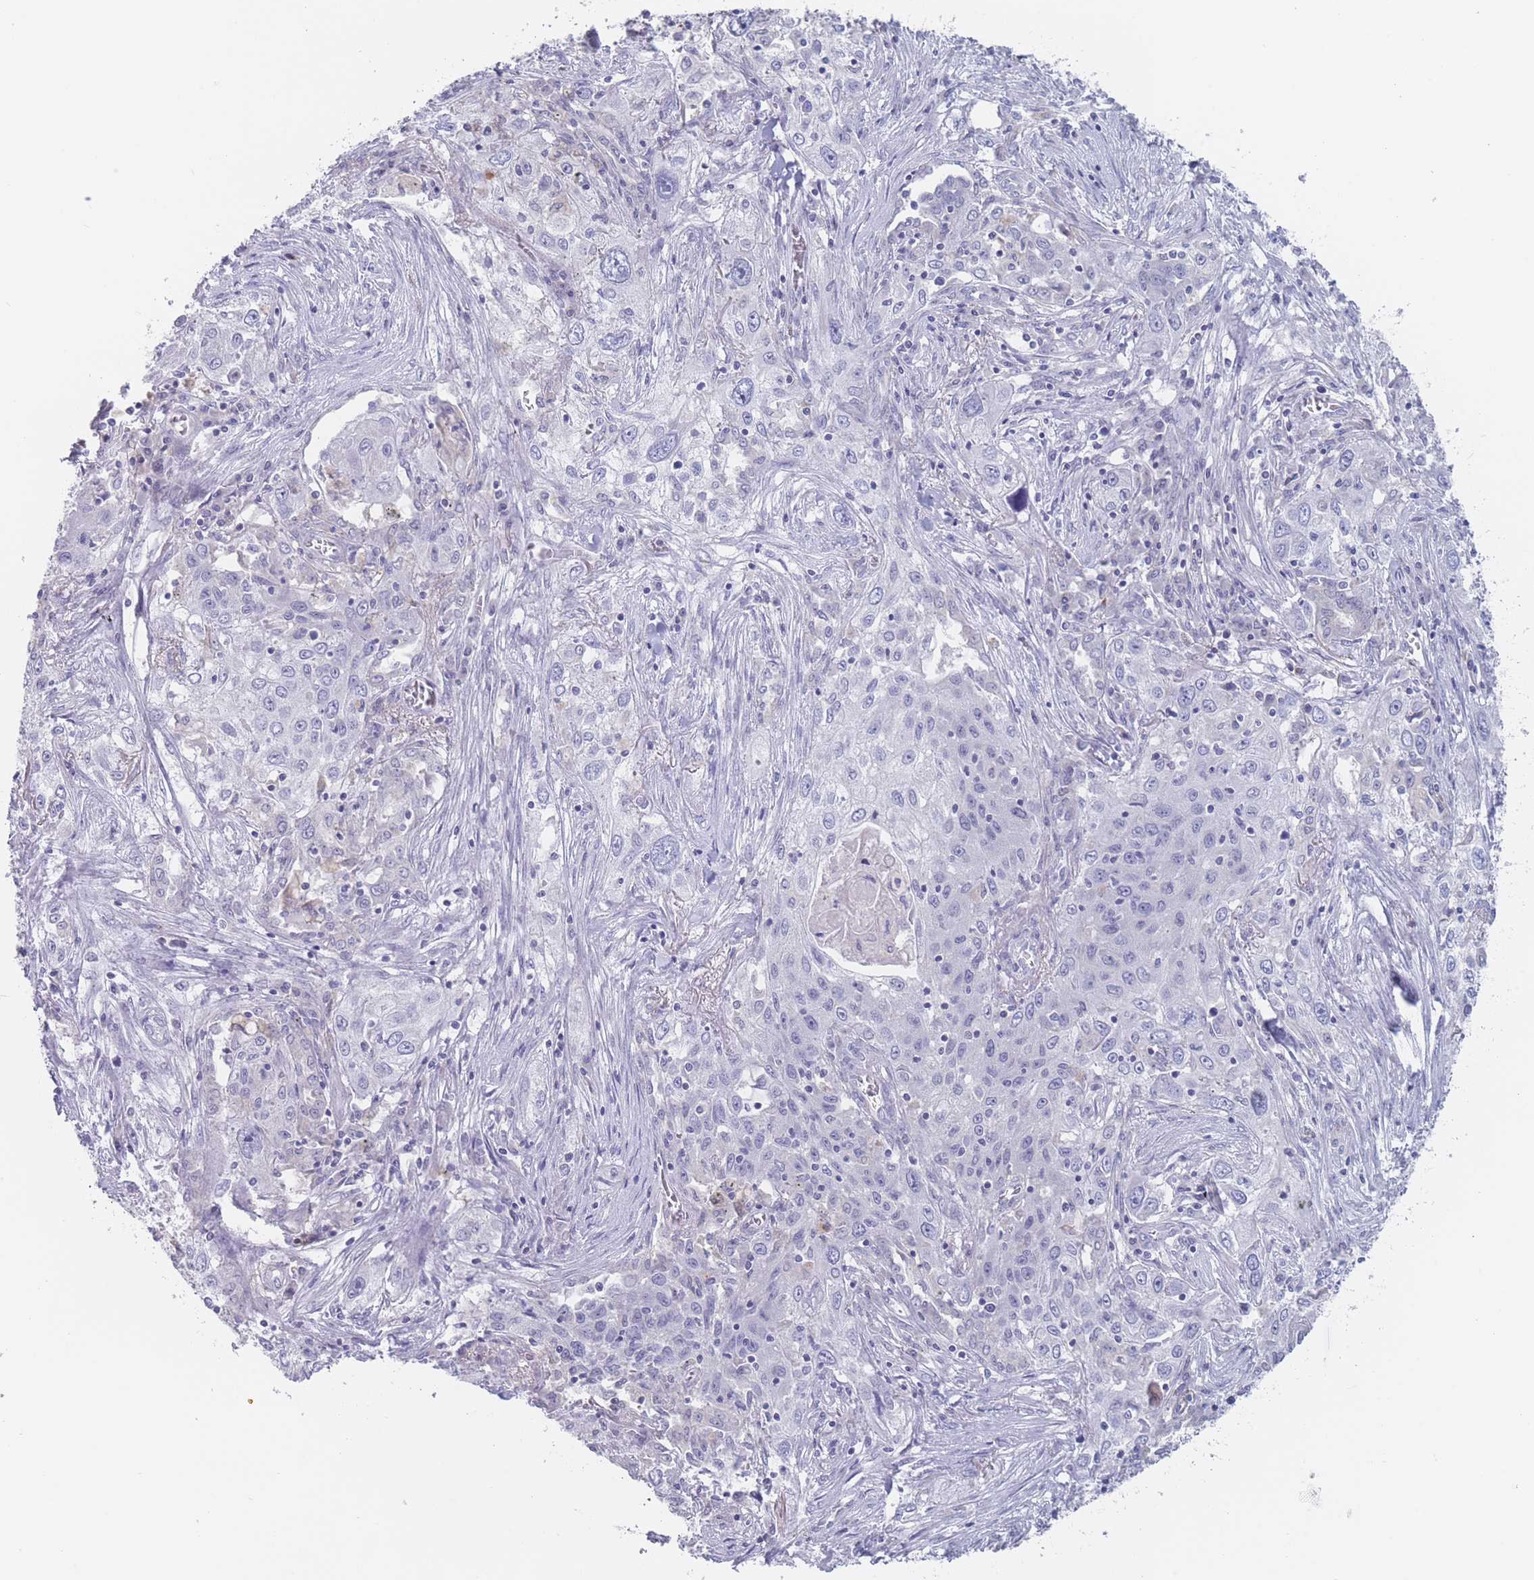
{"staining": {"intensity": "negative", "quantity": "none", "location": "none"}, "tissue": "lung cancer", "cell_type": "Tumor cells", "image_type": "cancer", "snomed": [{"axis": "morphology", "description": "Squamous cell carcinoma, NOS"}, {"axis": "topography", "description": "Lung"}], "caption": "Tumor cells show no significant protein staining in squamous cell carcinoma (lung). (DAB (3,3'-diaminobenzidine) immunohistochemistry (IHC) visualized using brightfield microscopy, high magnification).", "gene": "CYP51A1", "patient": {"sex": "female", "age": 69}}